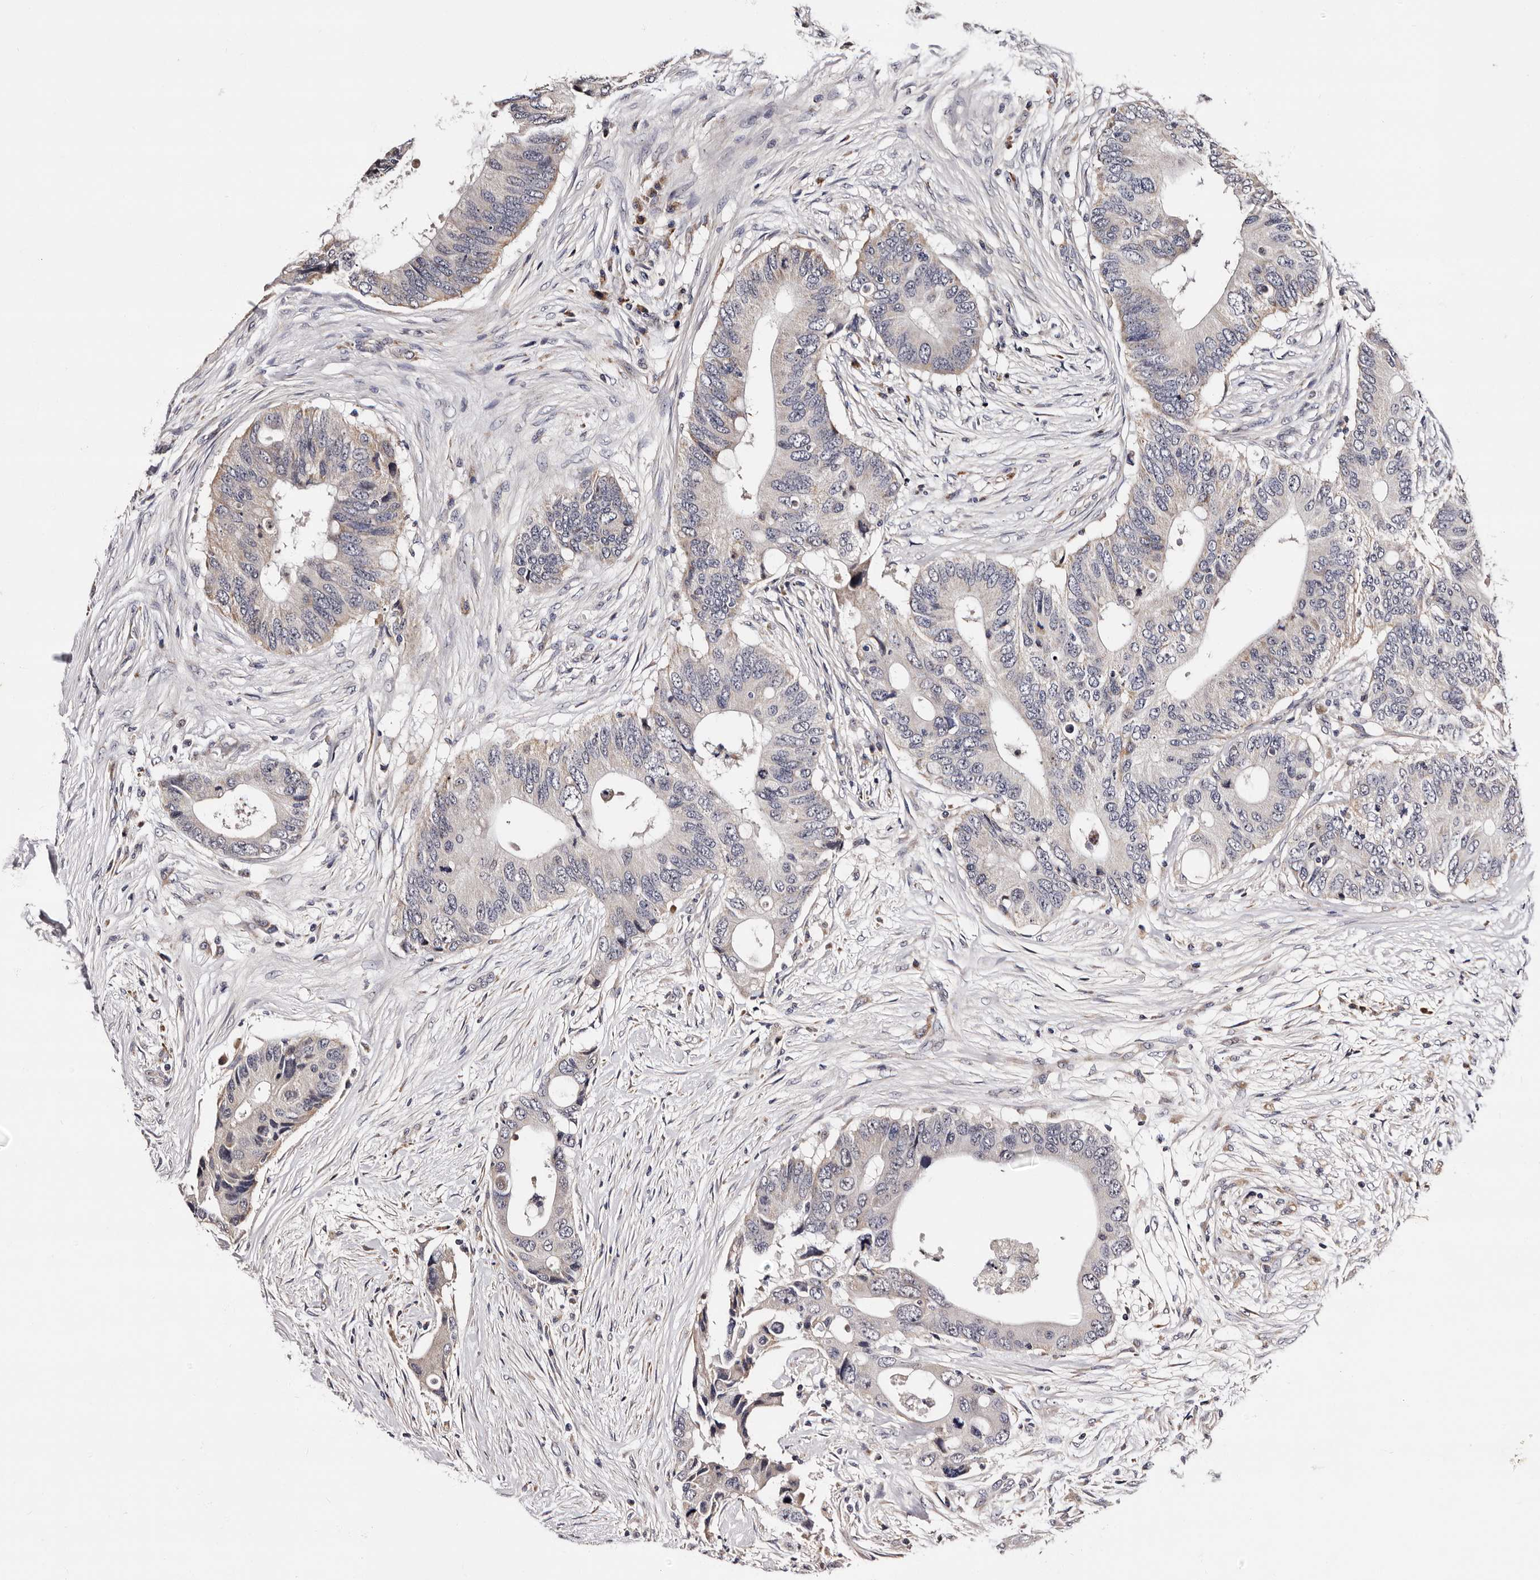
{"staining": {"intensity": "weak", "quantity": "<25%", "location": "cytoplasmic/membranous"}, "tissue": "colorectal cancer", "cell_type": "Tumor cells", "image_type": "cancer", "snomed": [{"axis": "morphology", "description": "Adenocarcinoma, NOS"}, {"axis": "topography", "description": "Colon"}], "caption": "There is no significant positivity in tumor cells of colorectal cancer.", "gene": "TAF4B", "patient": {"sex": "male", "age": 71}}